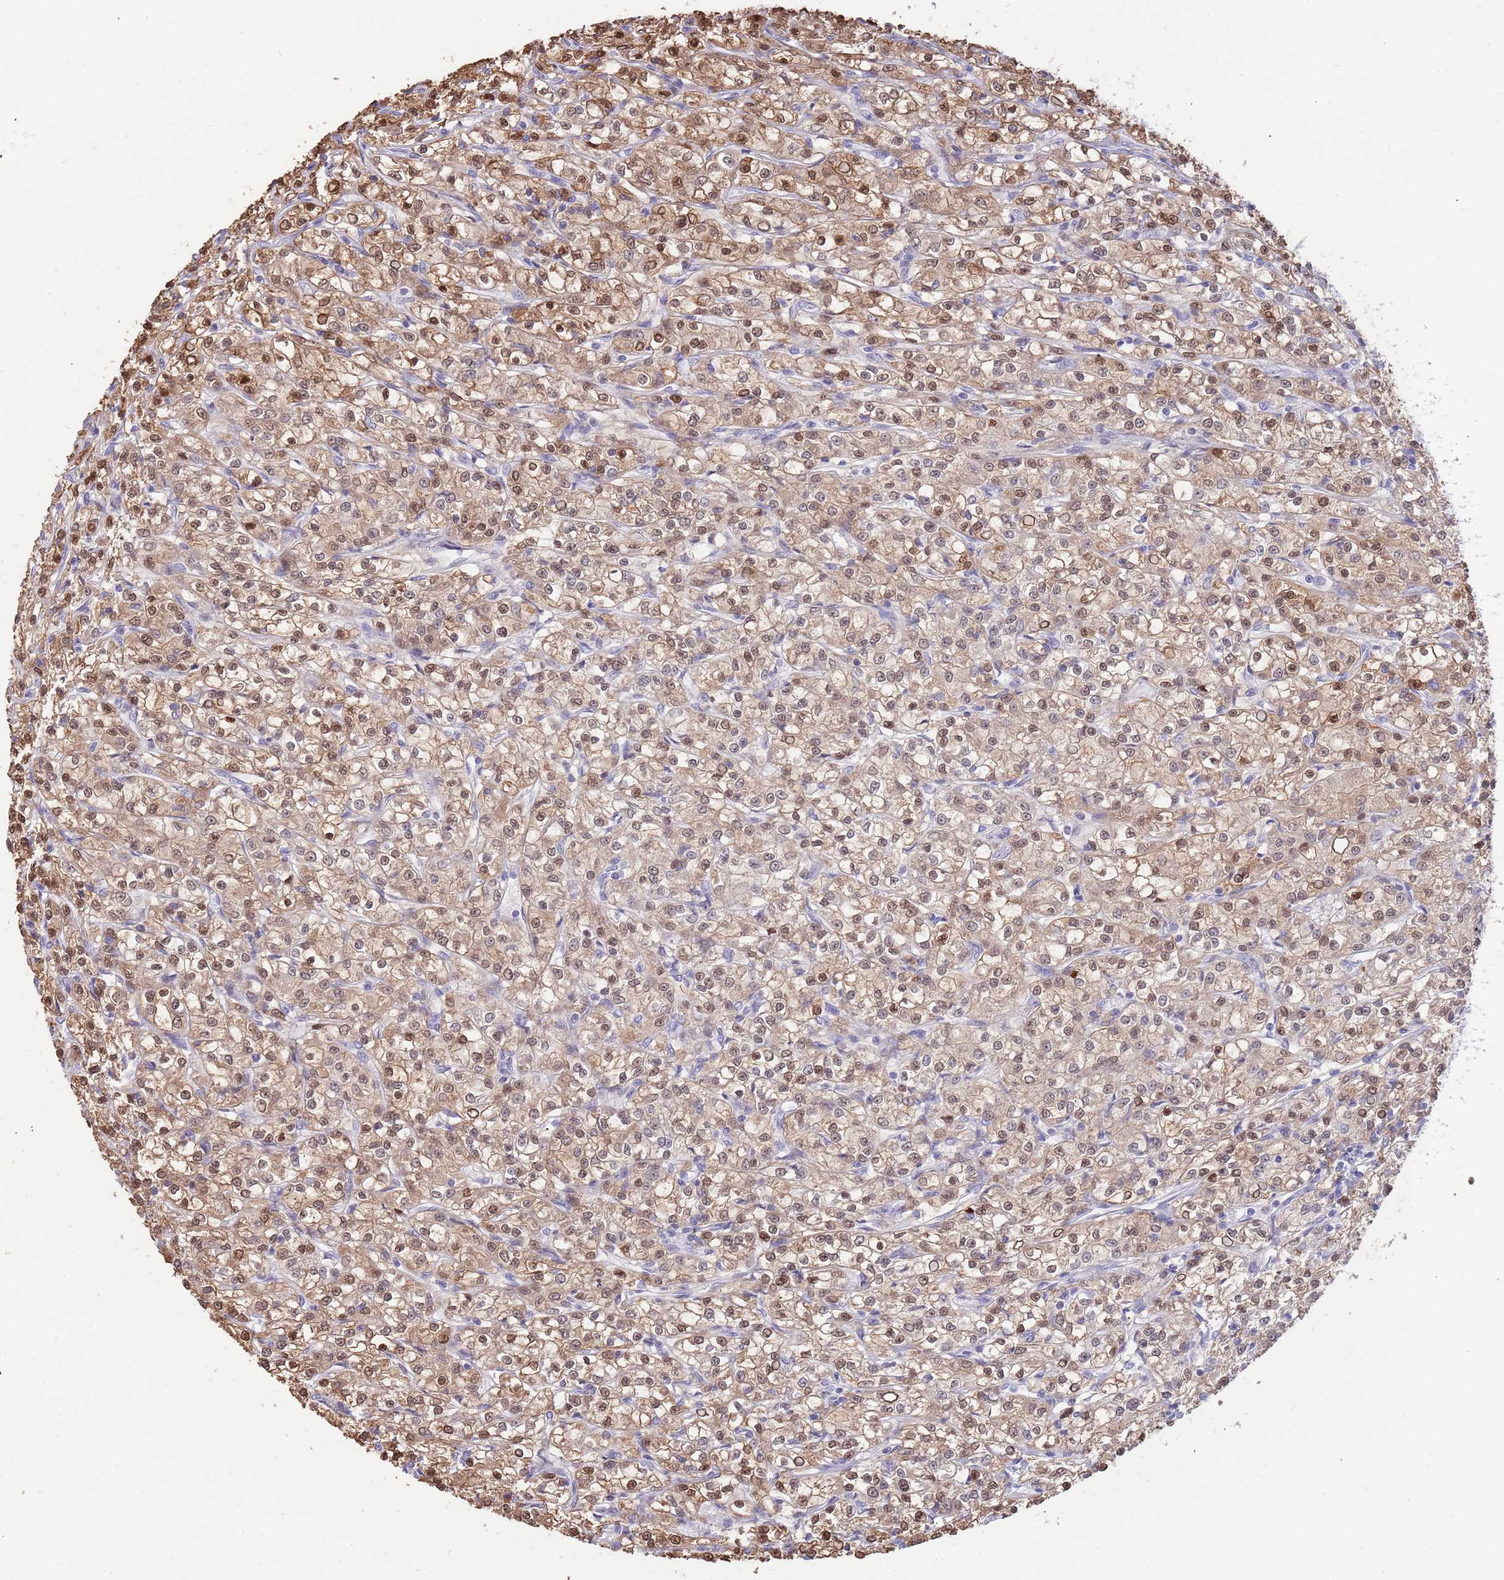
{"staining": {"intensity": "moderate", "quantity": ">75%", "location": "cytoplasmic/membranous,nuclear"}, "tissue": "renal cancer", "cell_type": "Tumor cells", "image_type": "cancer", "snomed": [{"axis": "morphology", "description": "Adenocarcinoma, NOS"}, {"axis": "topography", "description": "Kidney"}], "caption": "This photomicrograph shows immunohistochemistry staining of renal cancer, with medium moderate cytoplasmic/membranous and nuclear expression in about >75% of tumor cells.", "gene": "AP5S1", "patient": {"sex": "female", "age": 59}}